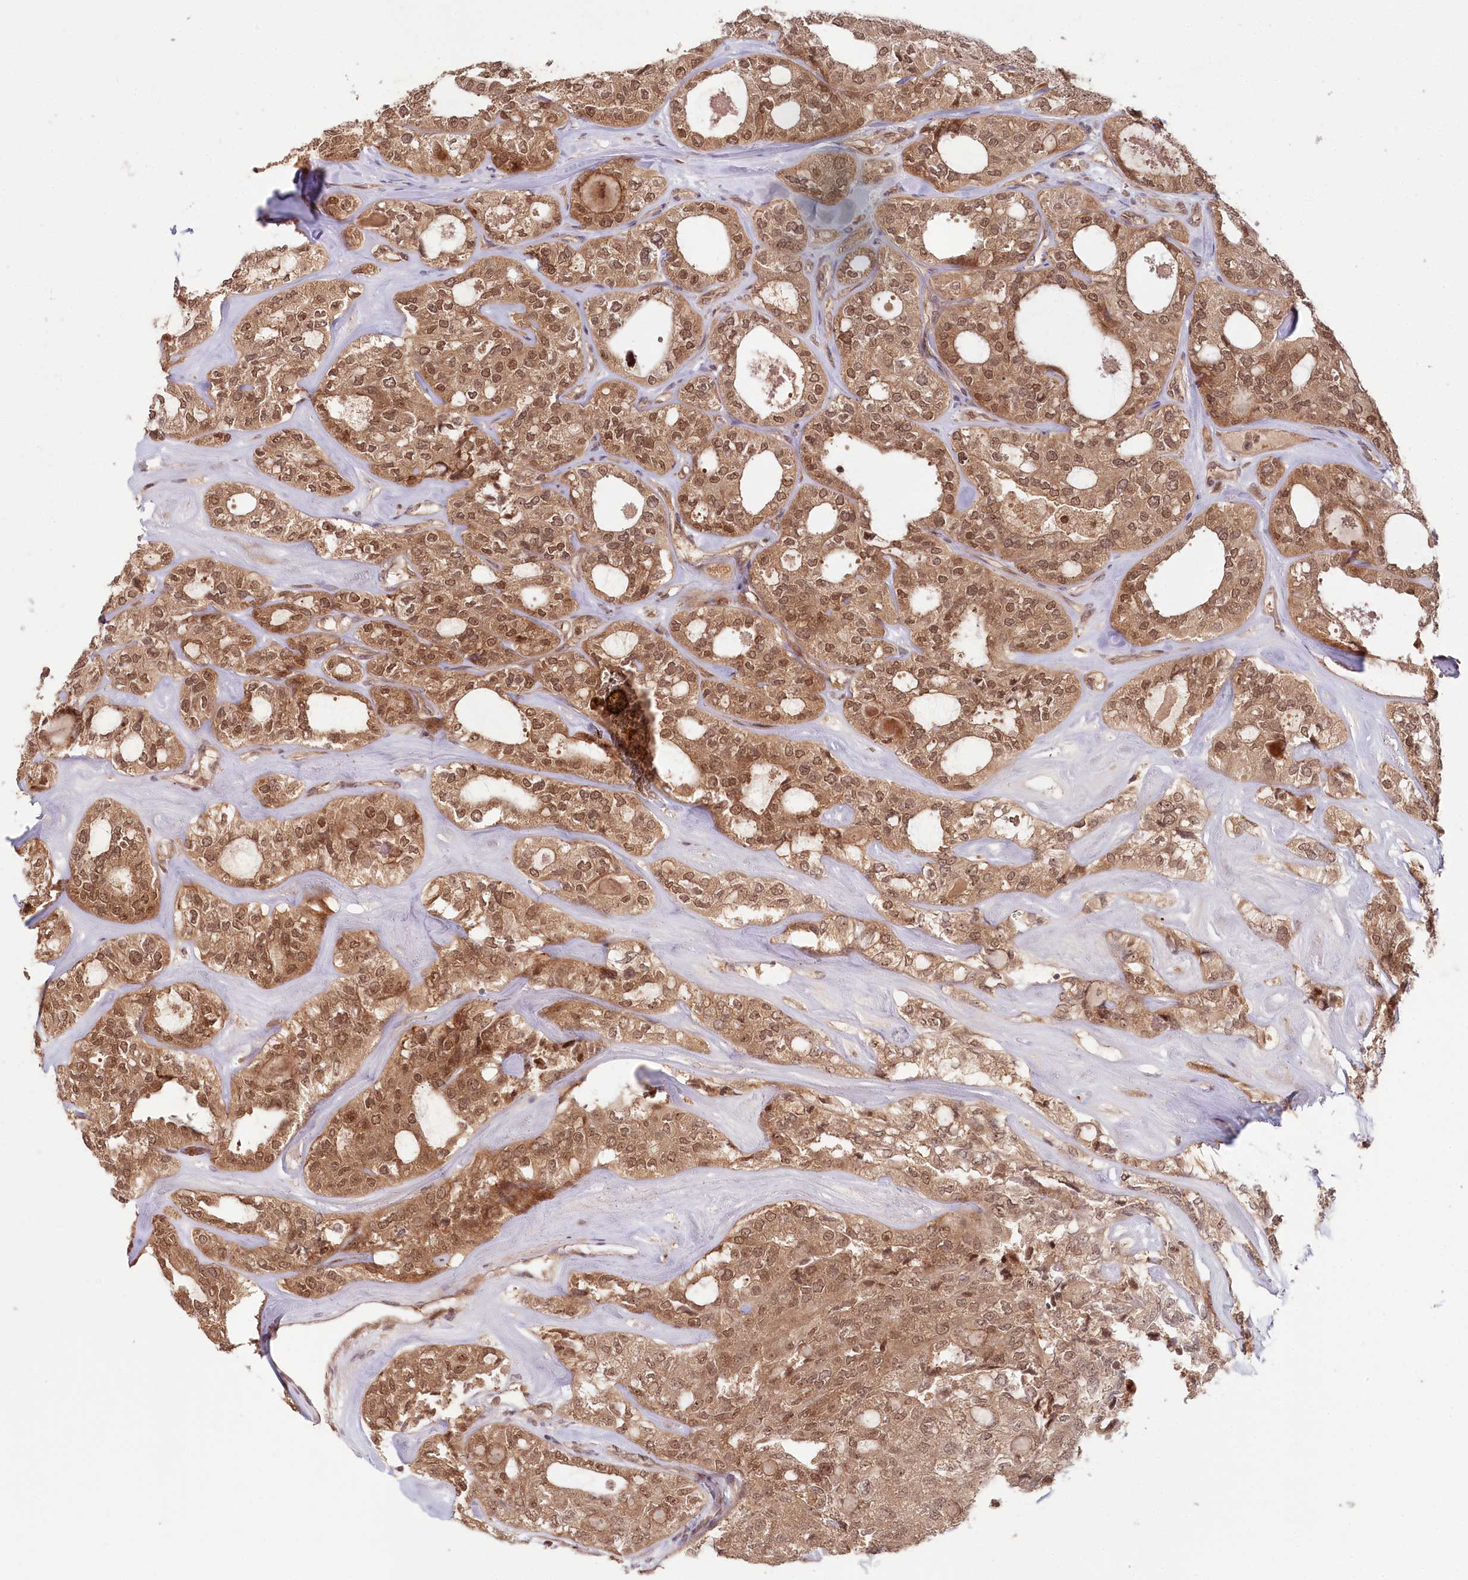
{"staining": {"intensity": "moderate", "quantity": ">75%", "location": "nuclear"}, "tissue": "thyroid cancer", "cell_type": "Tumor cells", "image_type": "cancer", "snomed": [{"axis": "morphology", "description": "Follicular adenoma carcinoma, NOS"}, {"axis": "topography", "description": "Thyroid gland"}], "caption": "This is an image of IHC staining of thyroid cancer, which shows moderate staining in the nuclear of tumor cells.", "gene": "WAPL", "patient": {"sex": "male", "age": 75}}